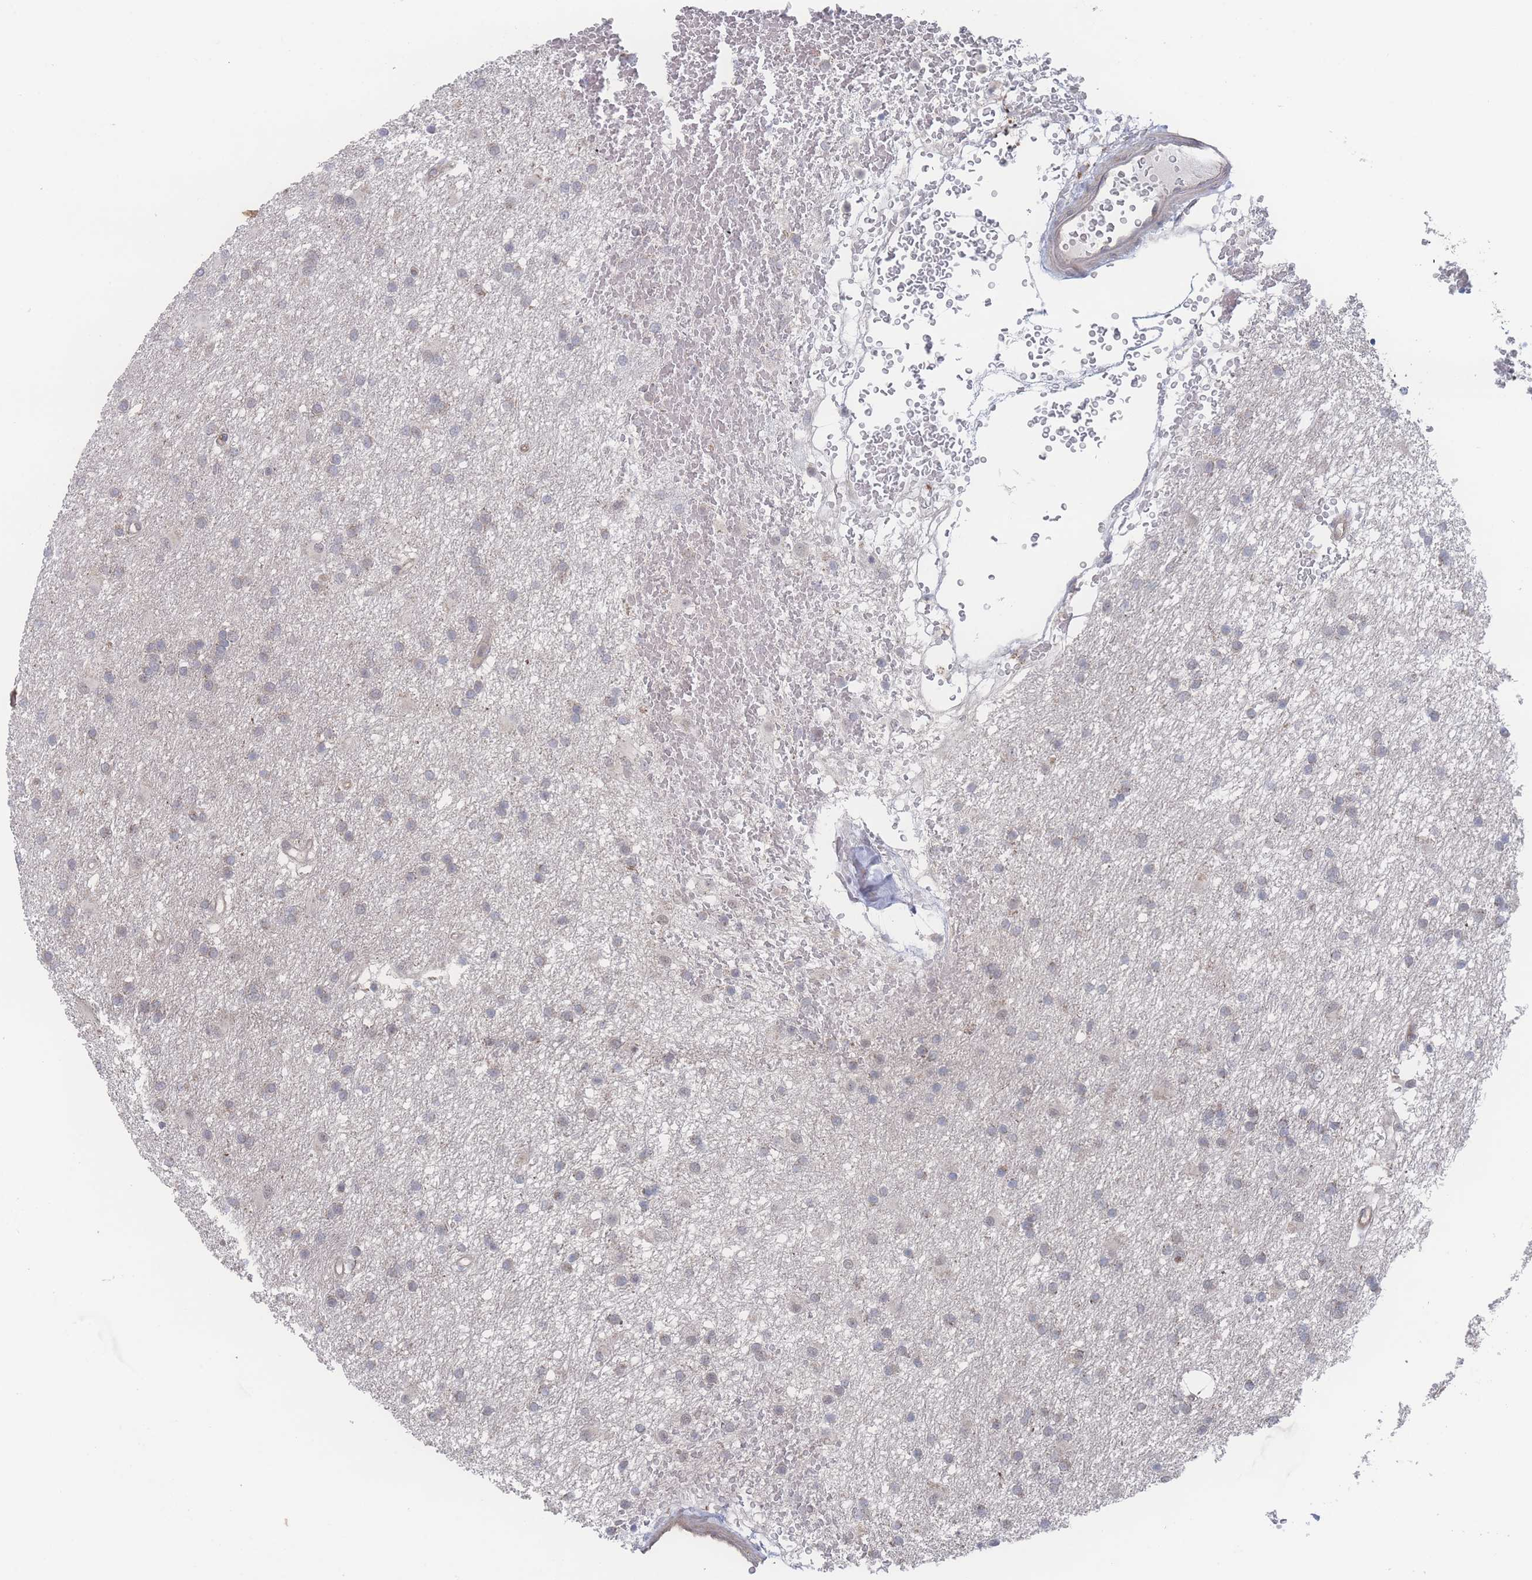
{"staining": {"intensity": "weak", "quantity": "<25%", "location": "cytoplasmic/membranous"}, "tissue": "glioma", "cell_type": "Tumor cells", "image_type": "cancer", "snomed": [{"axis": "morphology", "description": "Glioma, malignant, High grade"}, {"axis": "topography", "description": "Brain"}], "caption": "Immunohistochemistry histopathology image of neoplastic tissue: human glioma stained with DAB exhibits no significant protein positivity in tumor cells.", "gene": "NBEAL1", "patient": {"sex": "male", "age": 77}}